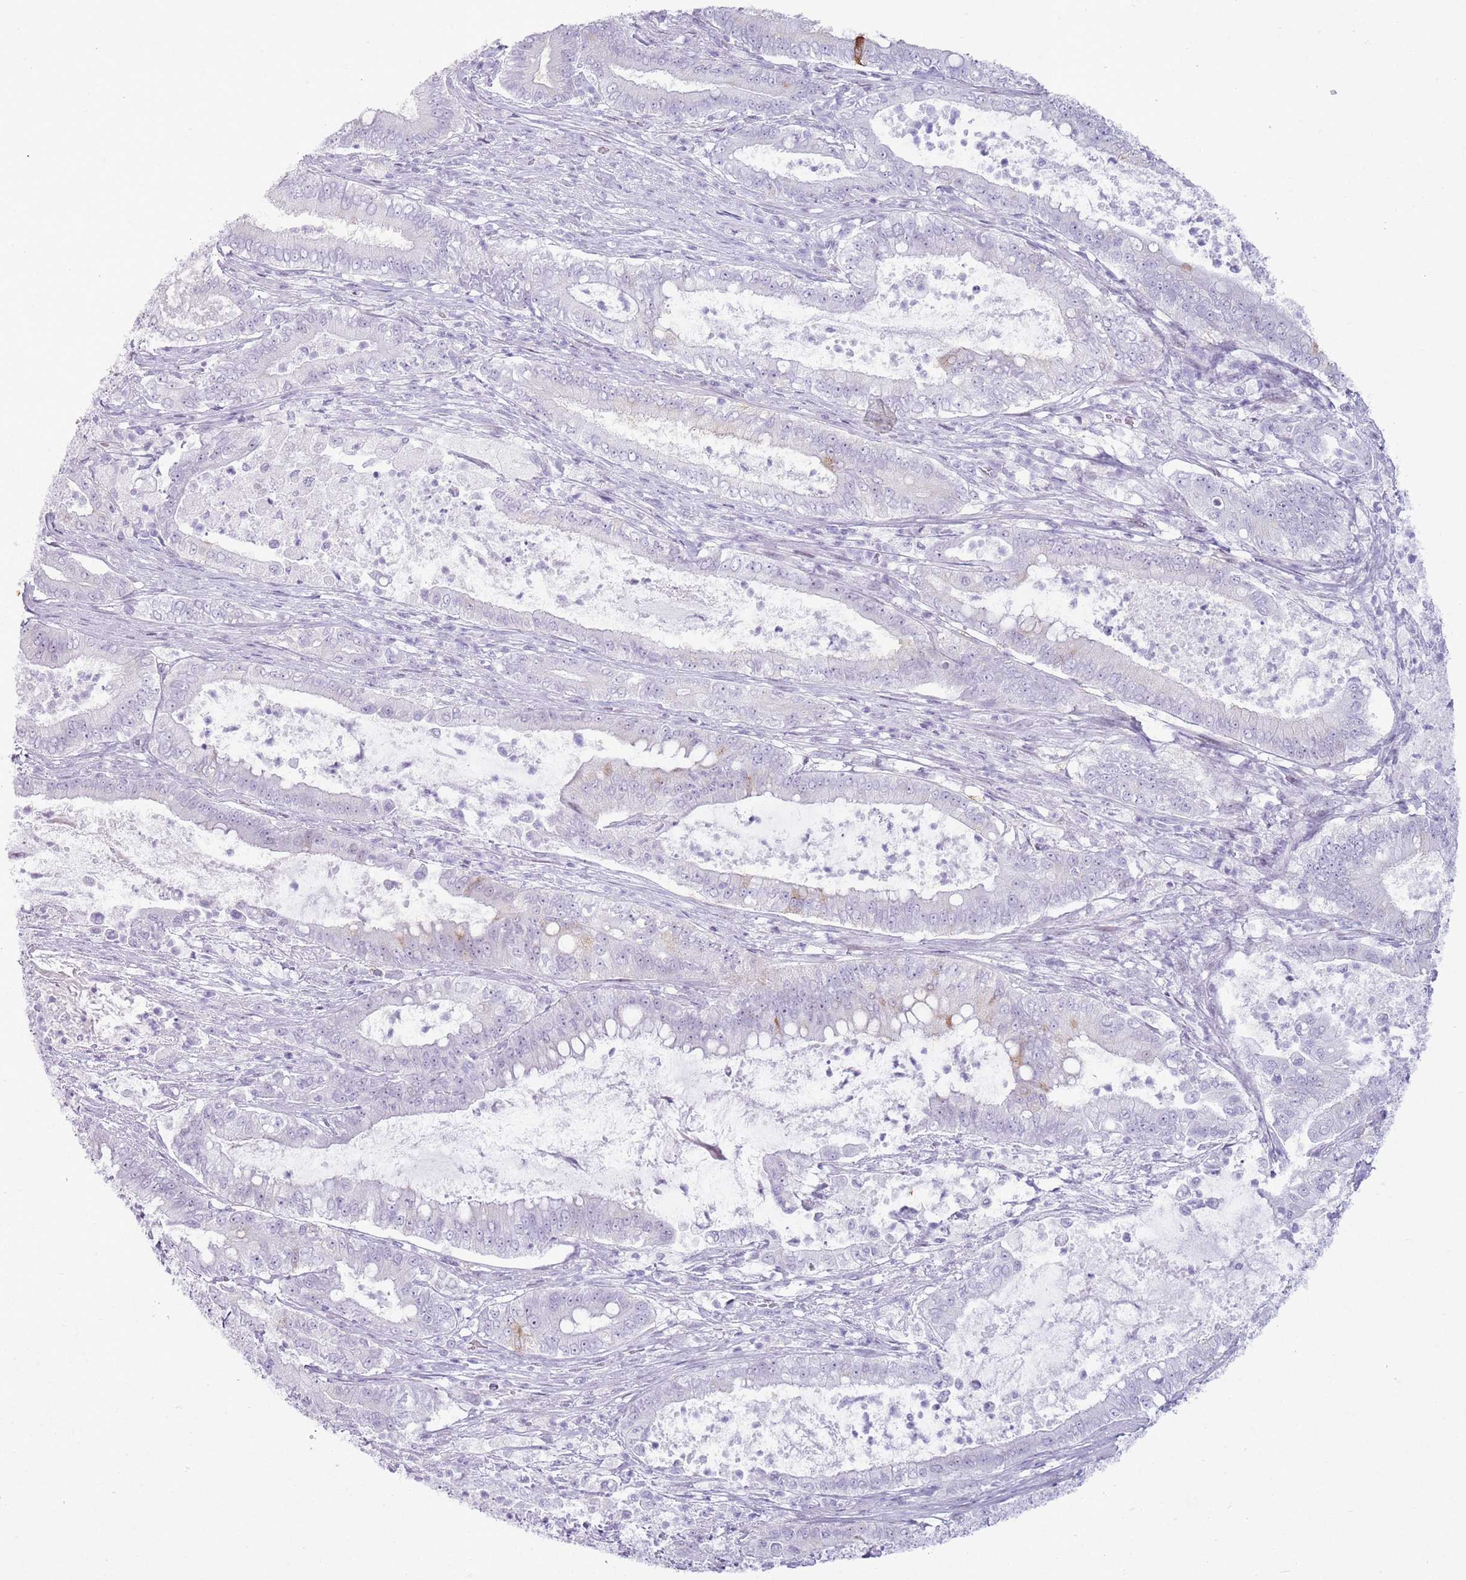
{"staining": {"intensity": "moderate", "quantity": "<25%", "location": "cytoplasmic/membranous"}, "tissue": "pancreatic cancer", "cell_type": "Tumor cells", "image_type": "cancer", "snomed": [{"axis": "morphology", "description": "Adenocarcinoma, NOS"}, {"axis": "topography", "description": "Pancreas"}], "caption": "A brown stain shows moderate cytoplasmic/membranous positivity of a protein in adenocarcinoma (pancreatic) tumor cells.", "gene": "ASIP", "patient": {"sex": "male", "age": 71}}